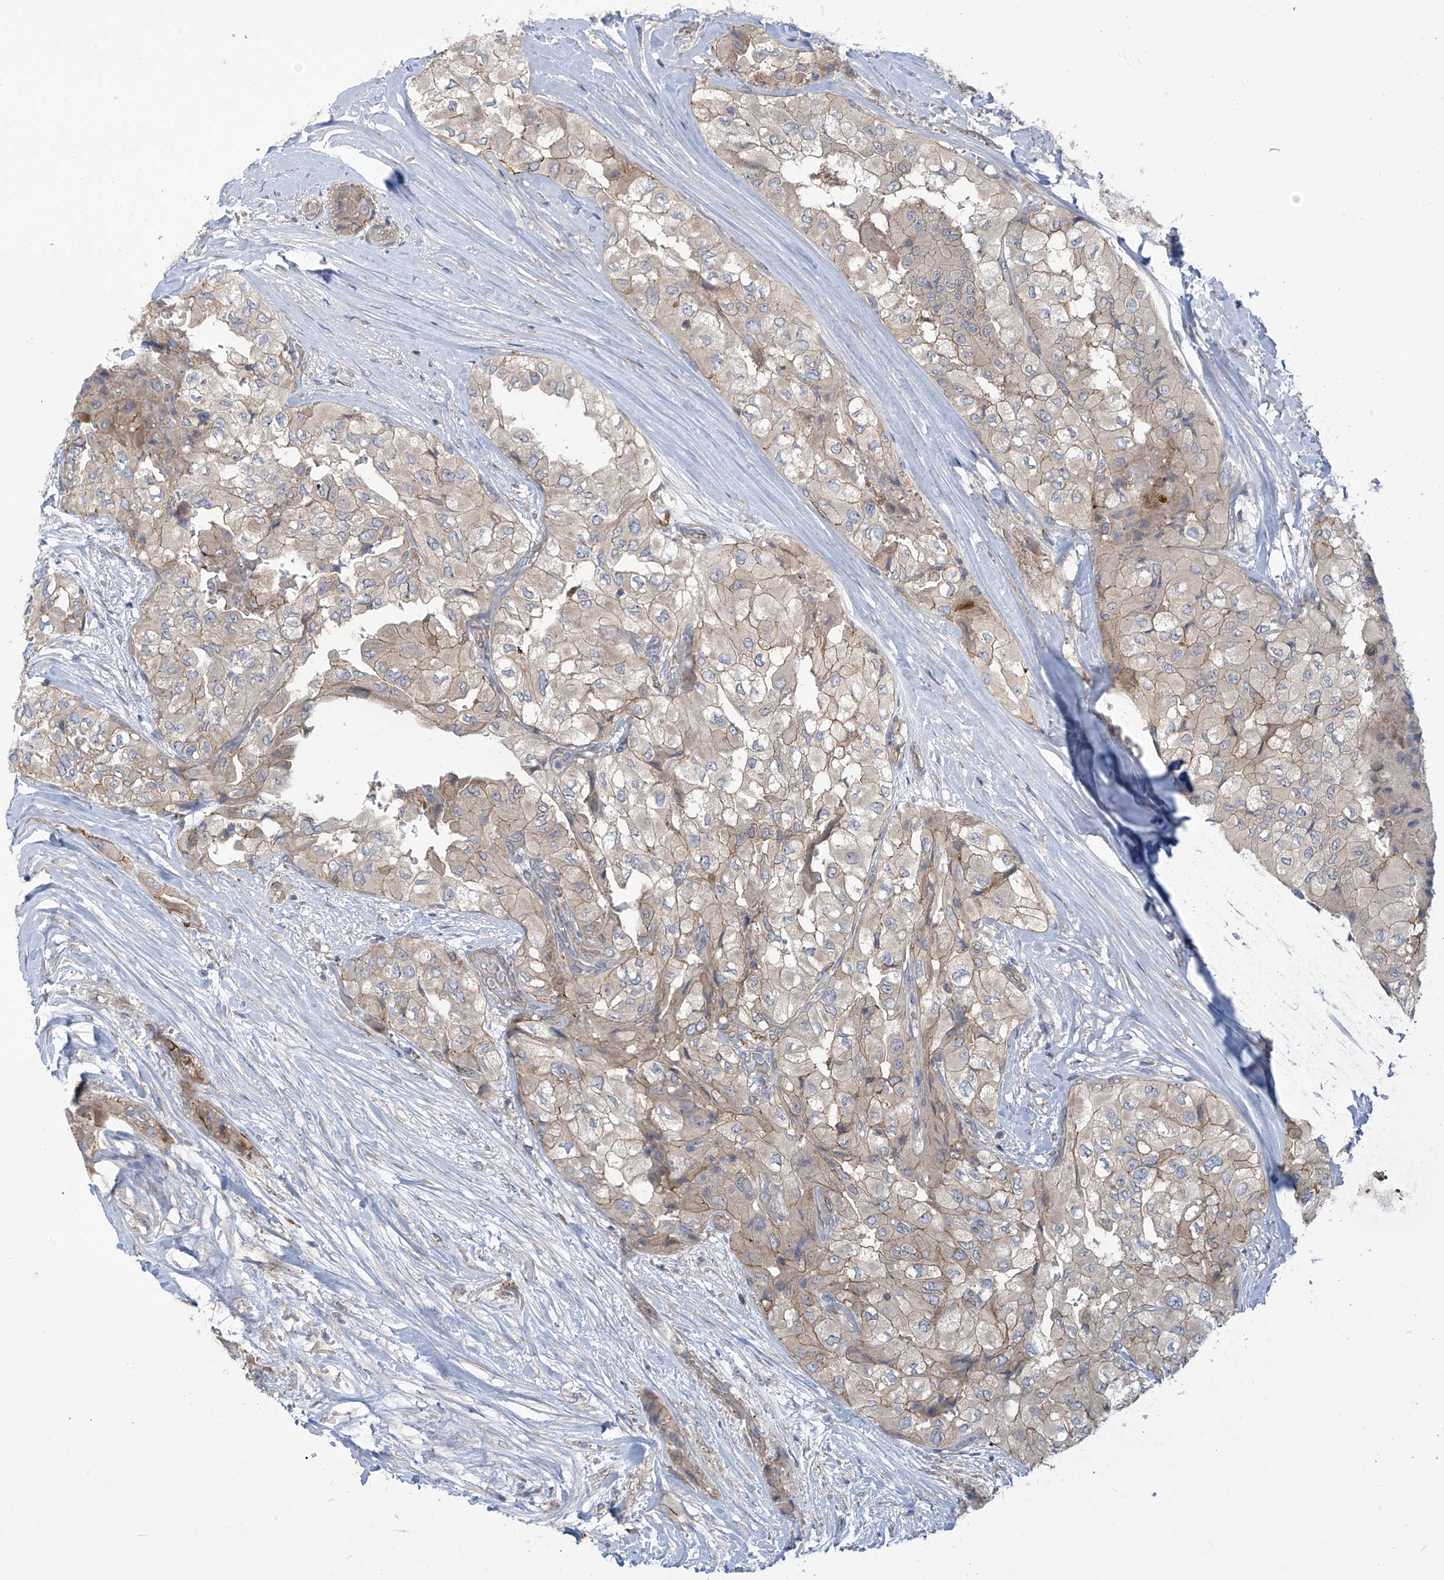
{"staining": {"intensity": "moderate", "quantity": "<25%", "location": "cytoplasmic/membranous"}, "tissue": "thyroid cancer", "cell_type": "Tumor cells", "image_type": "cancer", "snomed": [{"axis": "morphology", "description": "Papillary adenocarcinoma, NOS"}, {"axis": "topography", "description": "Thyroid gland"}], "caption": "This image exhibits immunohistochemistry staining of human thyroid cancer, with low moderate cytoplasmic/membranous staining in about <25% of tumor cells.", "gene": "ADAT2", "patient": {"sex": "female", "age": 59}}